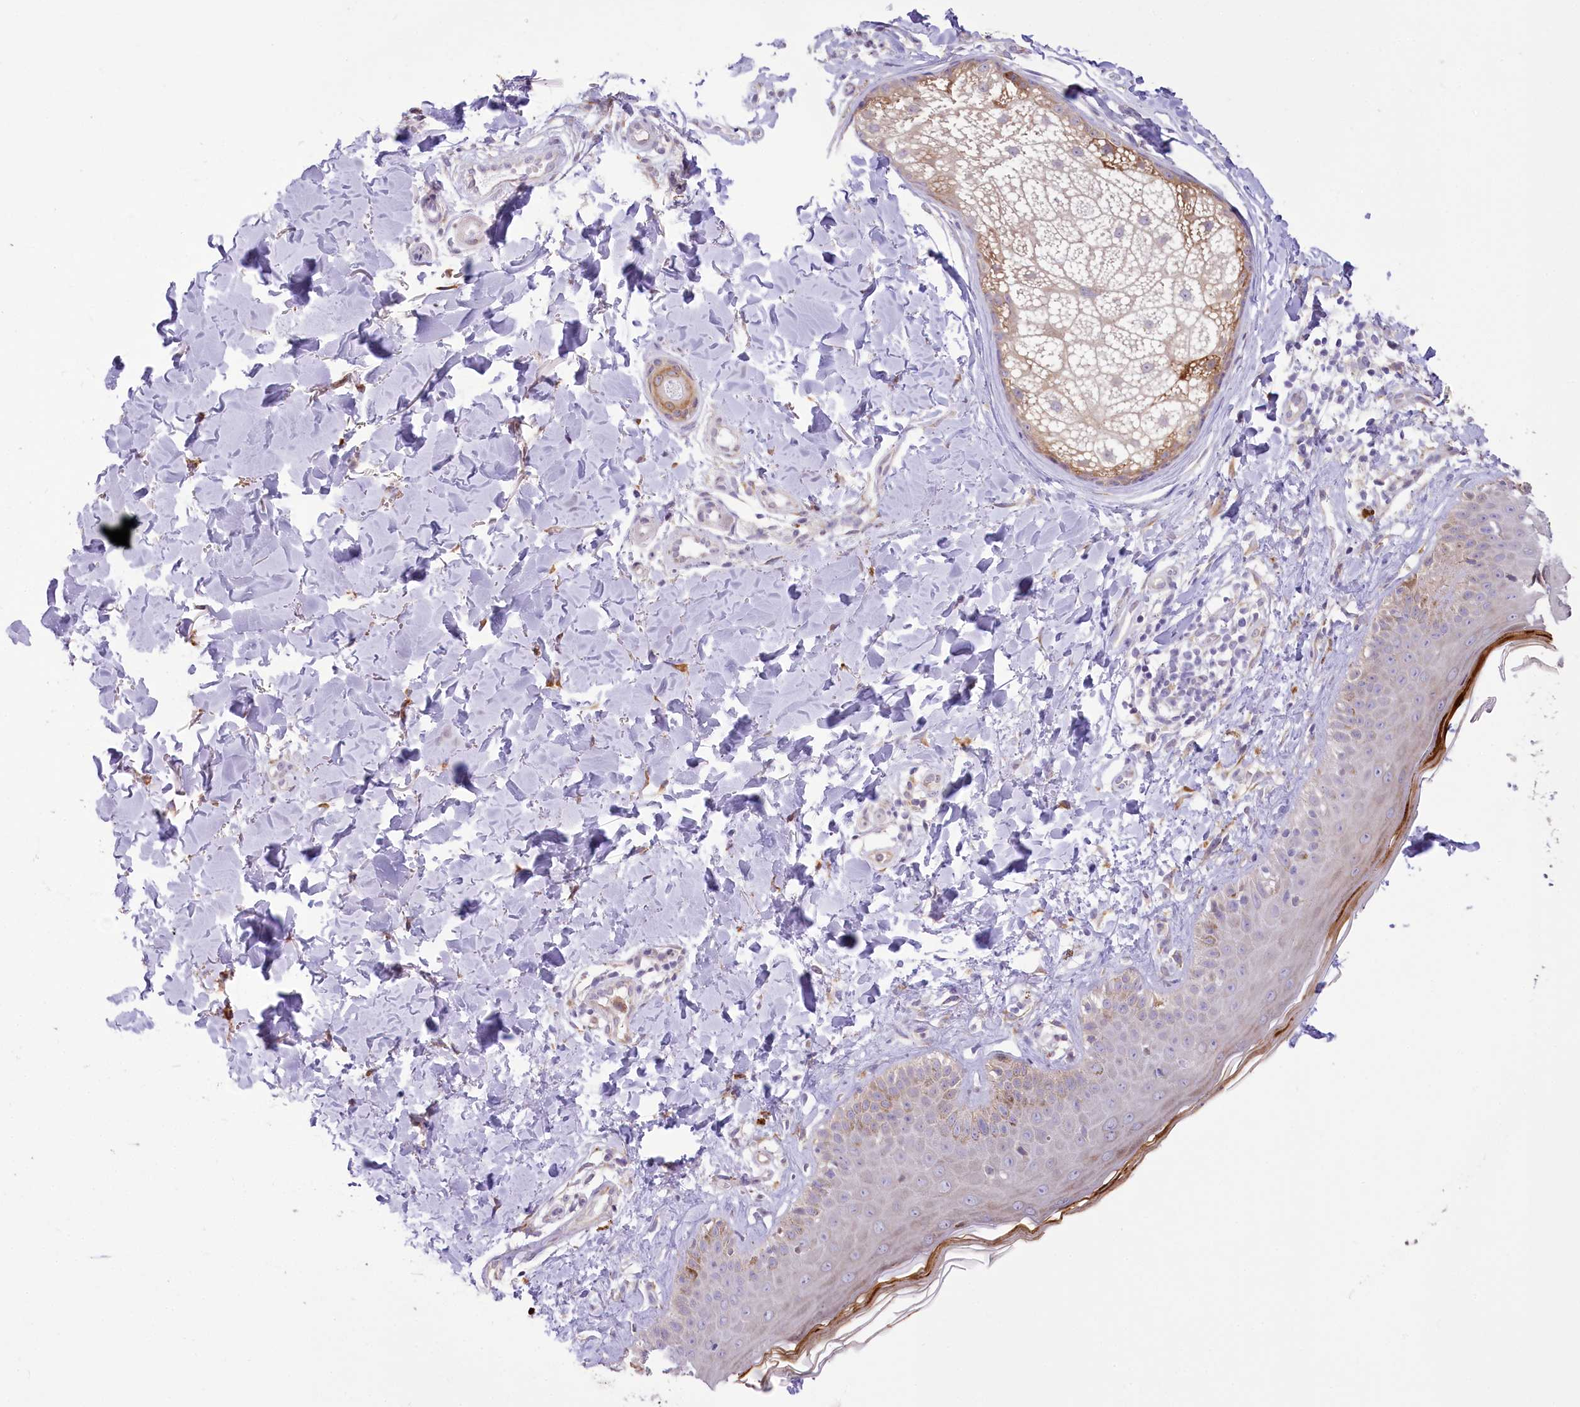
{"staining": {"intensity": "moderate", "quantity": "25%-75%", "location": "cytoplasmic/membranous"}, "tissue": "skin", "cell_type": "Fibroblasts", "image_type": "normal", "snomed": [{"axis": "morphology", "description": "Normal tissue, NOS"}, {"axis": "topography", "description": "Skin"}], "caption": "High-power microscopy captured an immunohistochemistry (IHC) histopathology image of normal skin, revealing moderate cytoplasmic/membranous positivity in about 25%-75% of fibroblasts.", "gene": "NCKAP5", "patient": {"sex": "male", "age": 52}}